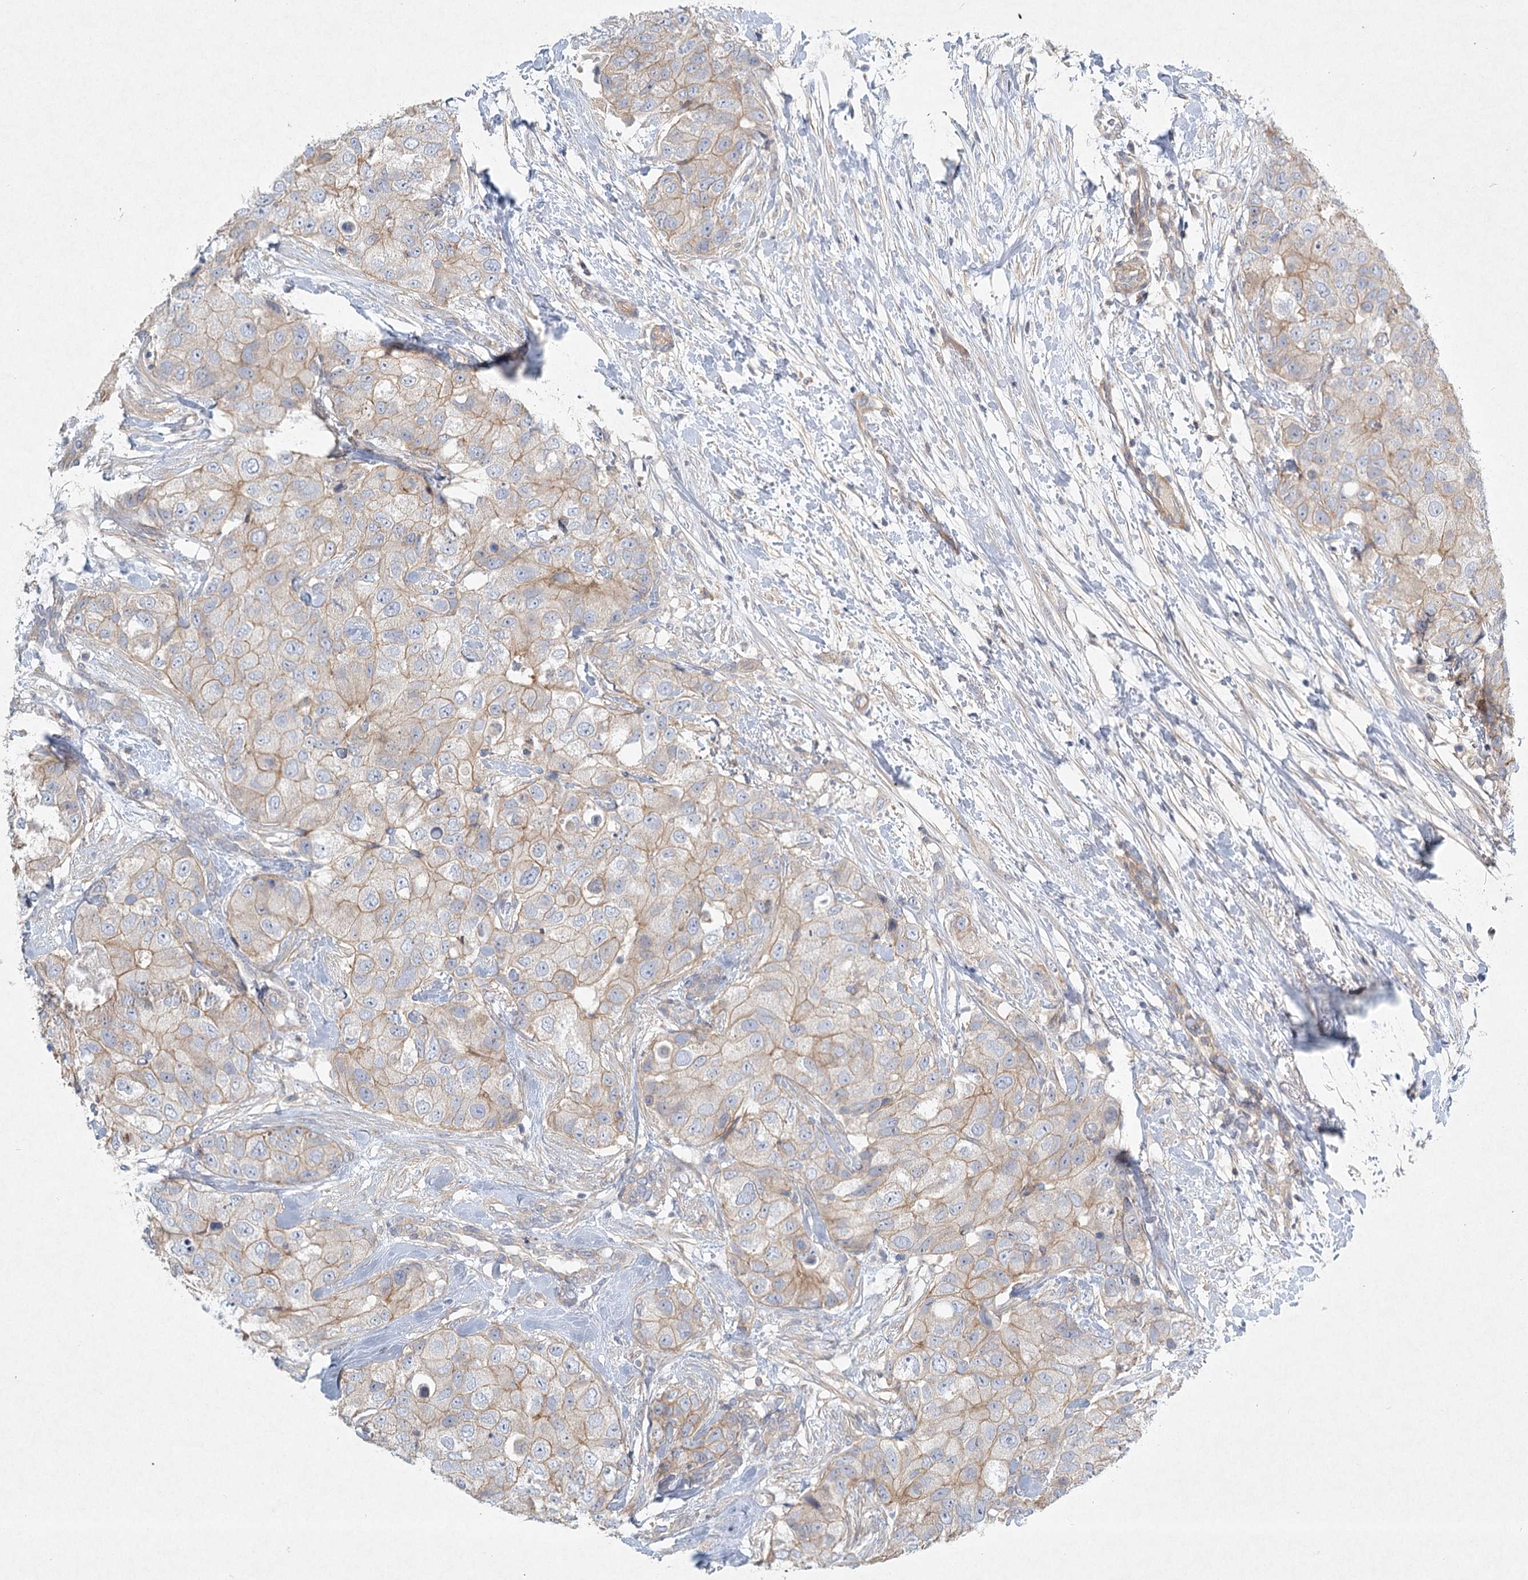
{"staining": {"intensity": "weak", "quantity": ">75%", "location": "cytoplasmic/membranous"}, "tissue": "breast cancer", "cell_type": "Tumor cells", "image_type": "cancer", "snomed": [{"axis": "morphology", "description": "Duct carcinoma"}, {"axis": "topography", "description": "Breast"}], "caption": "Weak cytoplasmic/membranous protein positivity is seen in approximately >75% of tumor cells in breast invasive ductal carcinoma.", "gene": "DNMBP", "patient": {"sex": "female", "age": 62}}